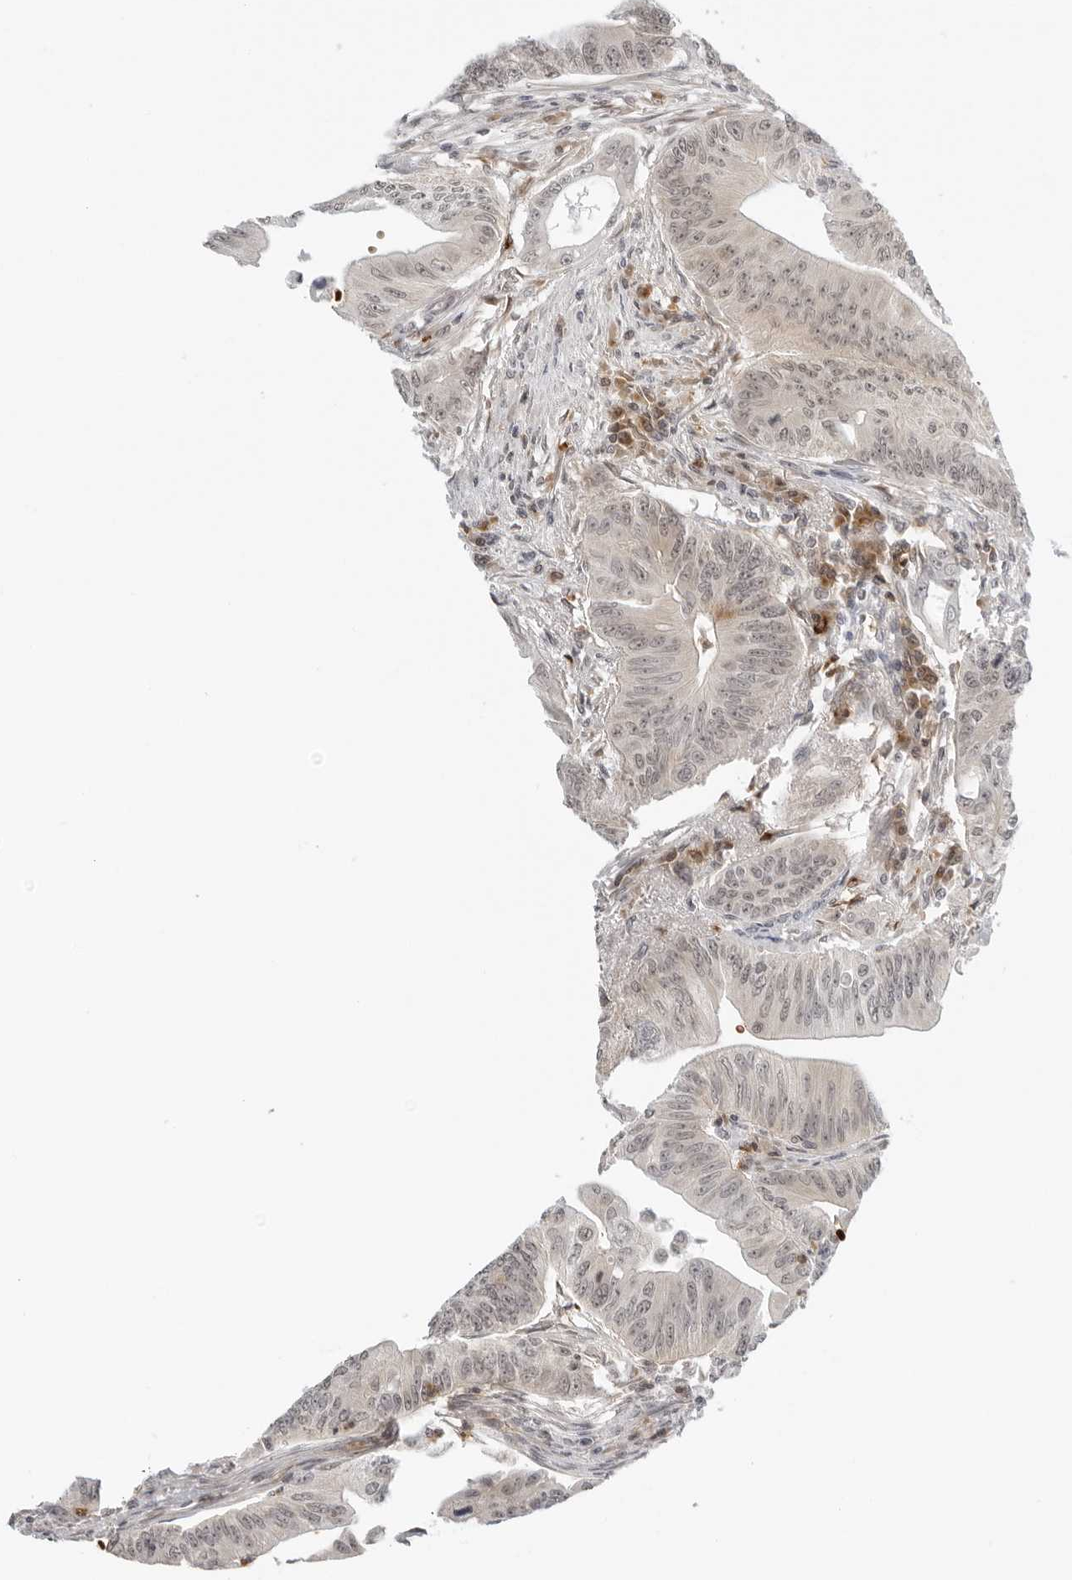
{"staining": {"intensity": "weak", "quantity": ">75%", "location": "nuclear"}, "tissue": "colorectal cancer", "cell_type": "Tumor cells", "image_type": "cancer", "snomed": [{"axis": "morphology", "description": "Adenoma, NOS"}, {"axis": "morphology", "description": "Adenocarcinoma, NOS"}, {"axis": "topography", "description": "Colon"}], "caption": "The image exhibits immunohistochemical staining of colorectal cancer. There is weak nuclear expression is identified in approximately >75% of tumor cells. The protein is stained brown, and the nuclei are stained in blue (DAB (3,3'-diaminobenzidine) IHC with brightfield microscopy, high magnification).", "gene": "SUGCT", "patient": {"sex": "male", "age": 79}}